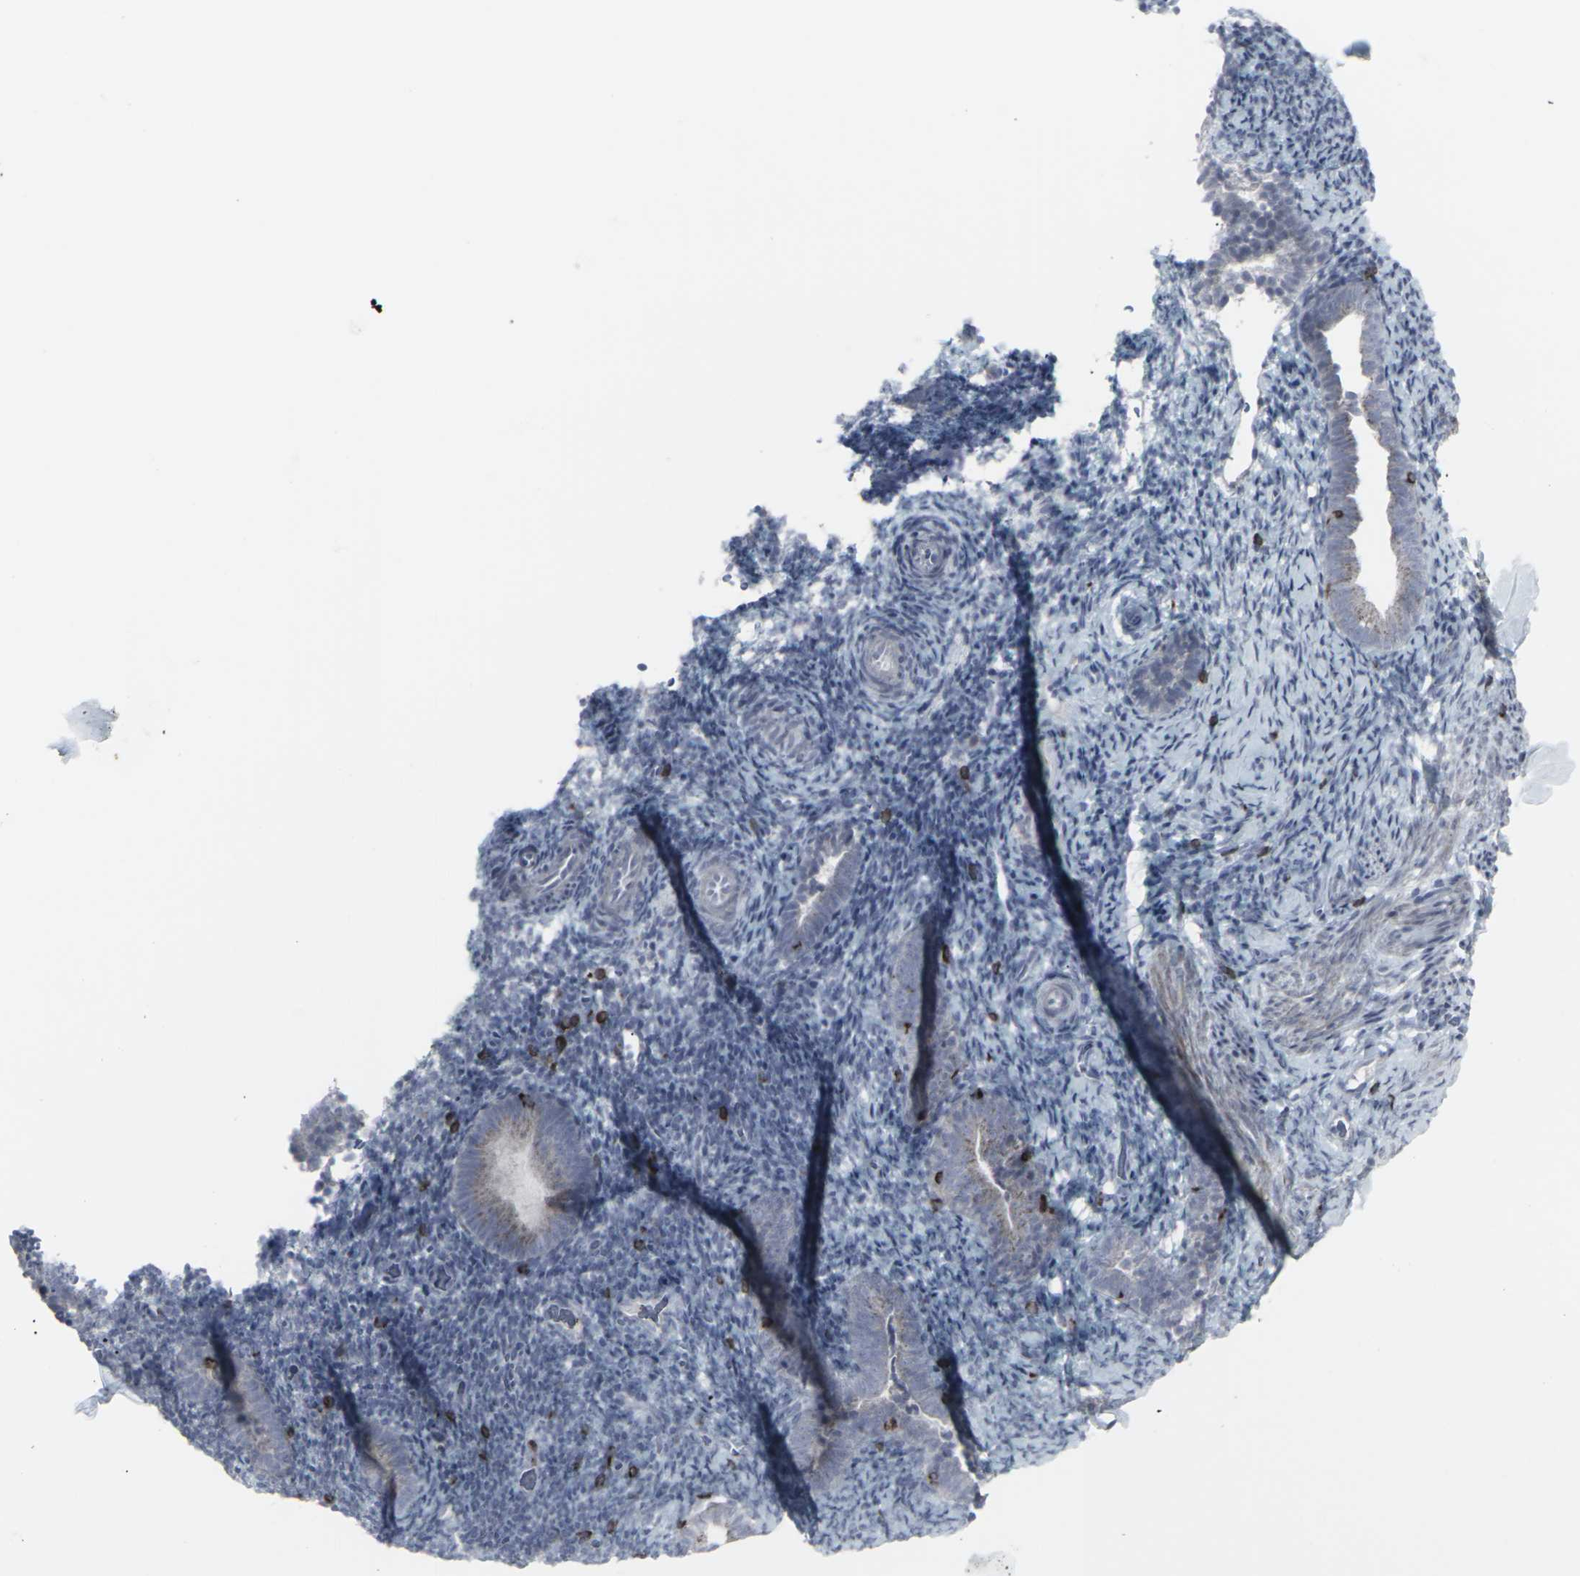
{"staining": {"intensity": "negative", "quantity": "none", "location": "none"}, "tissue": "endometrium", "cell_type": "Cells in endometrial stroma", "image_type": "normal", "snomed": [{"axis": "morphology", "description": "Normal tissue, NOS"}, {"axis": "topography", "description": "Endometrium"}], "caption": "Photomicrograph shows no significant protein expression in cells in endometrial stroma of unremarkable endometrium.", "gene": "APOBEC2", "patient": {"sex": "female", "age": 51}}